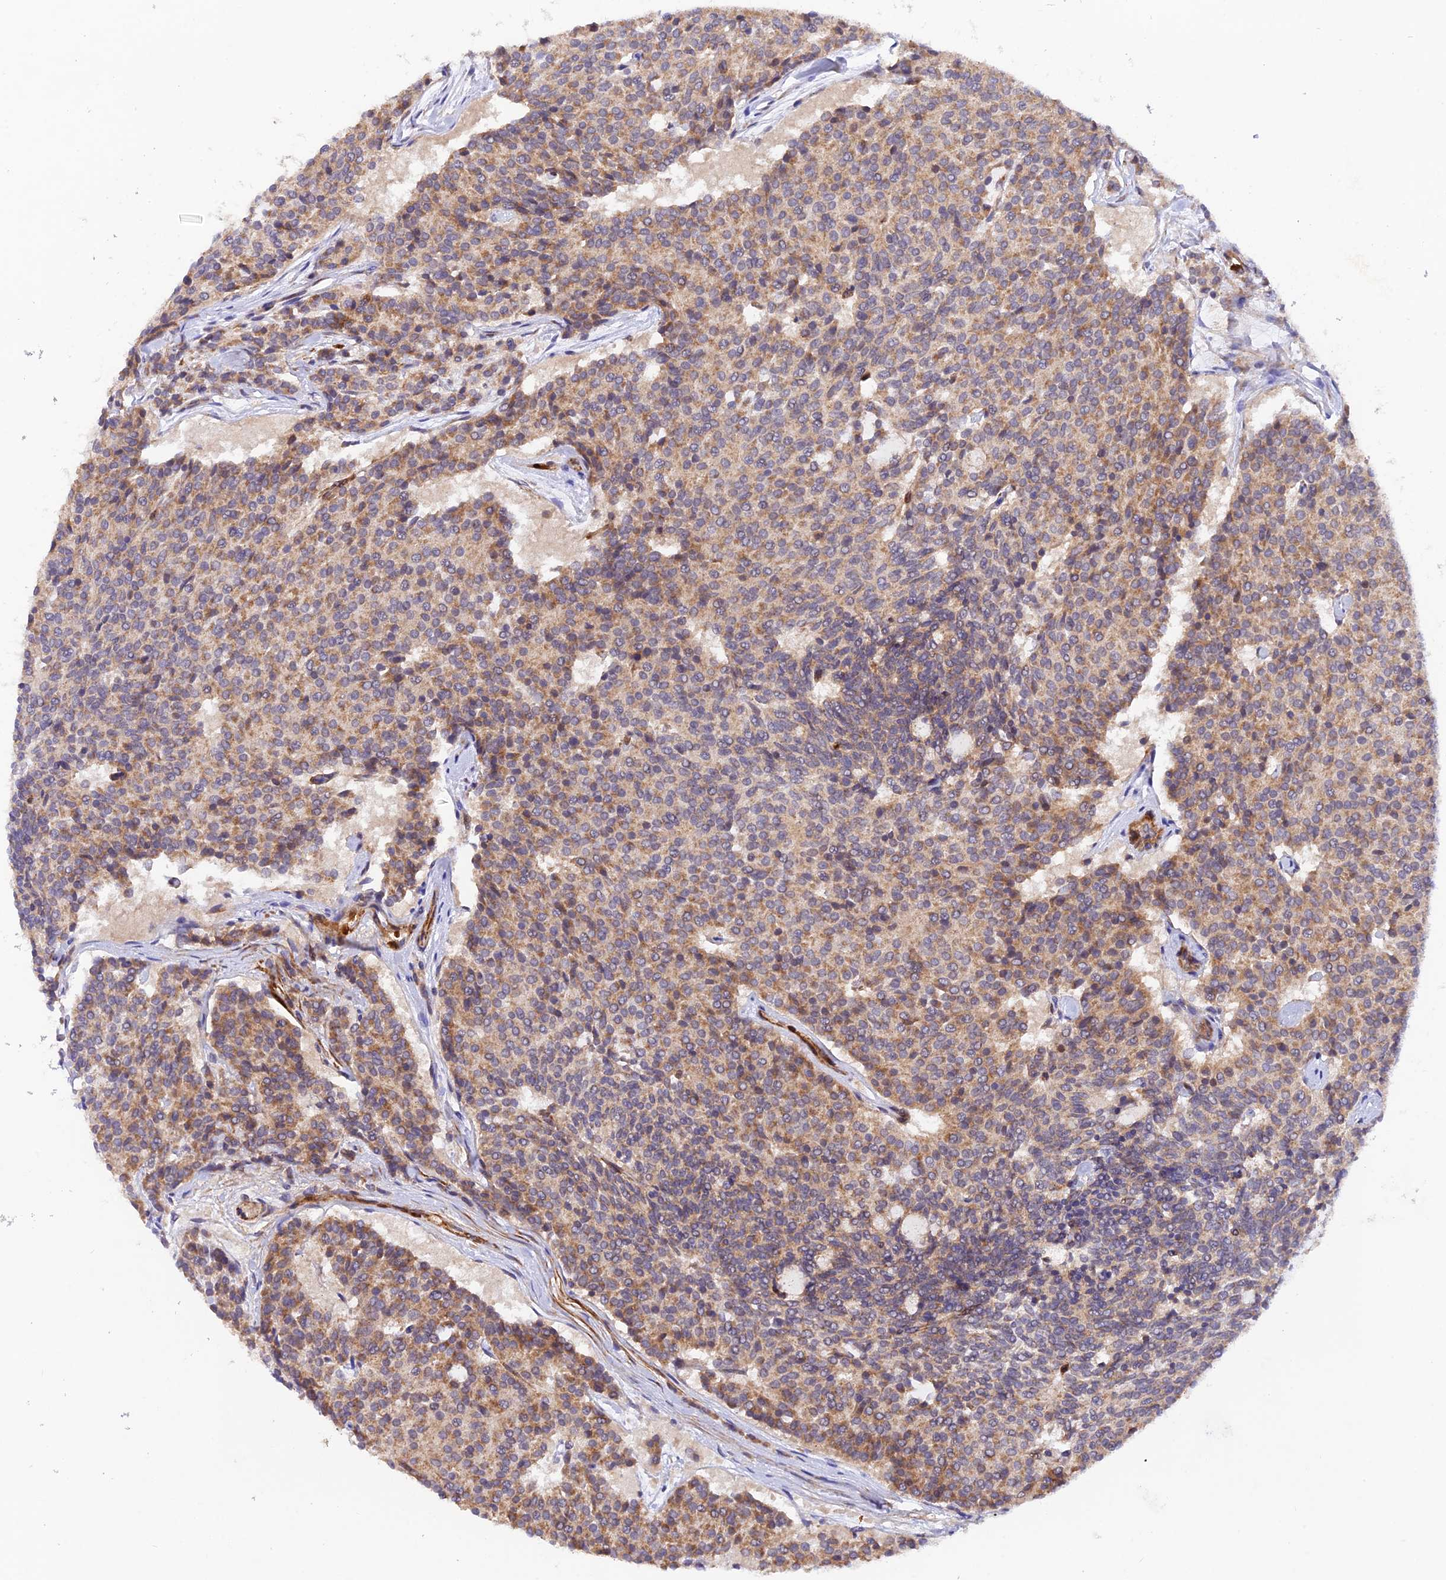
{"staining": {"intensity": "moderate", "quantity": "25%-75%", "location": "cytoplasmic/membranous"}, "tissue": "carcinoid", "cell_type": "Tumor cells", "image_type": "cancer", "snomed": [{"axis": "morphology", "description": "Carcinoid, malignant, NOS"}, {"axis": "topography", "description": "Pancreas"}], "caption": "This histopathology image reveals carcinoid stained with immunohistochemistry (IHC) to label a protein in brown. The cytoplasmic/membranous of tumor cells show moderate positivity for the protein. Nuclei are counter-stained blue.", "gene": "WDFY4", "patient": {"sex": "female", "age": 54}}